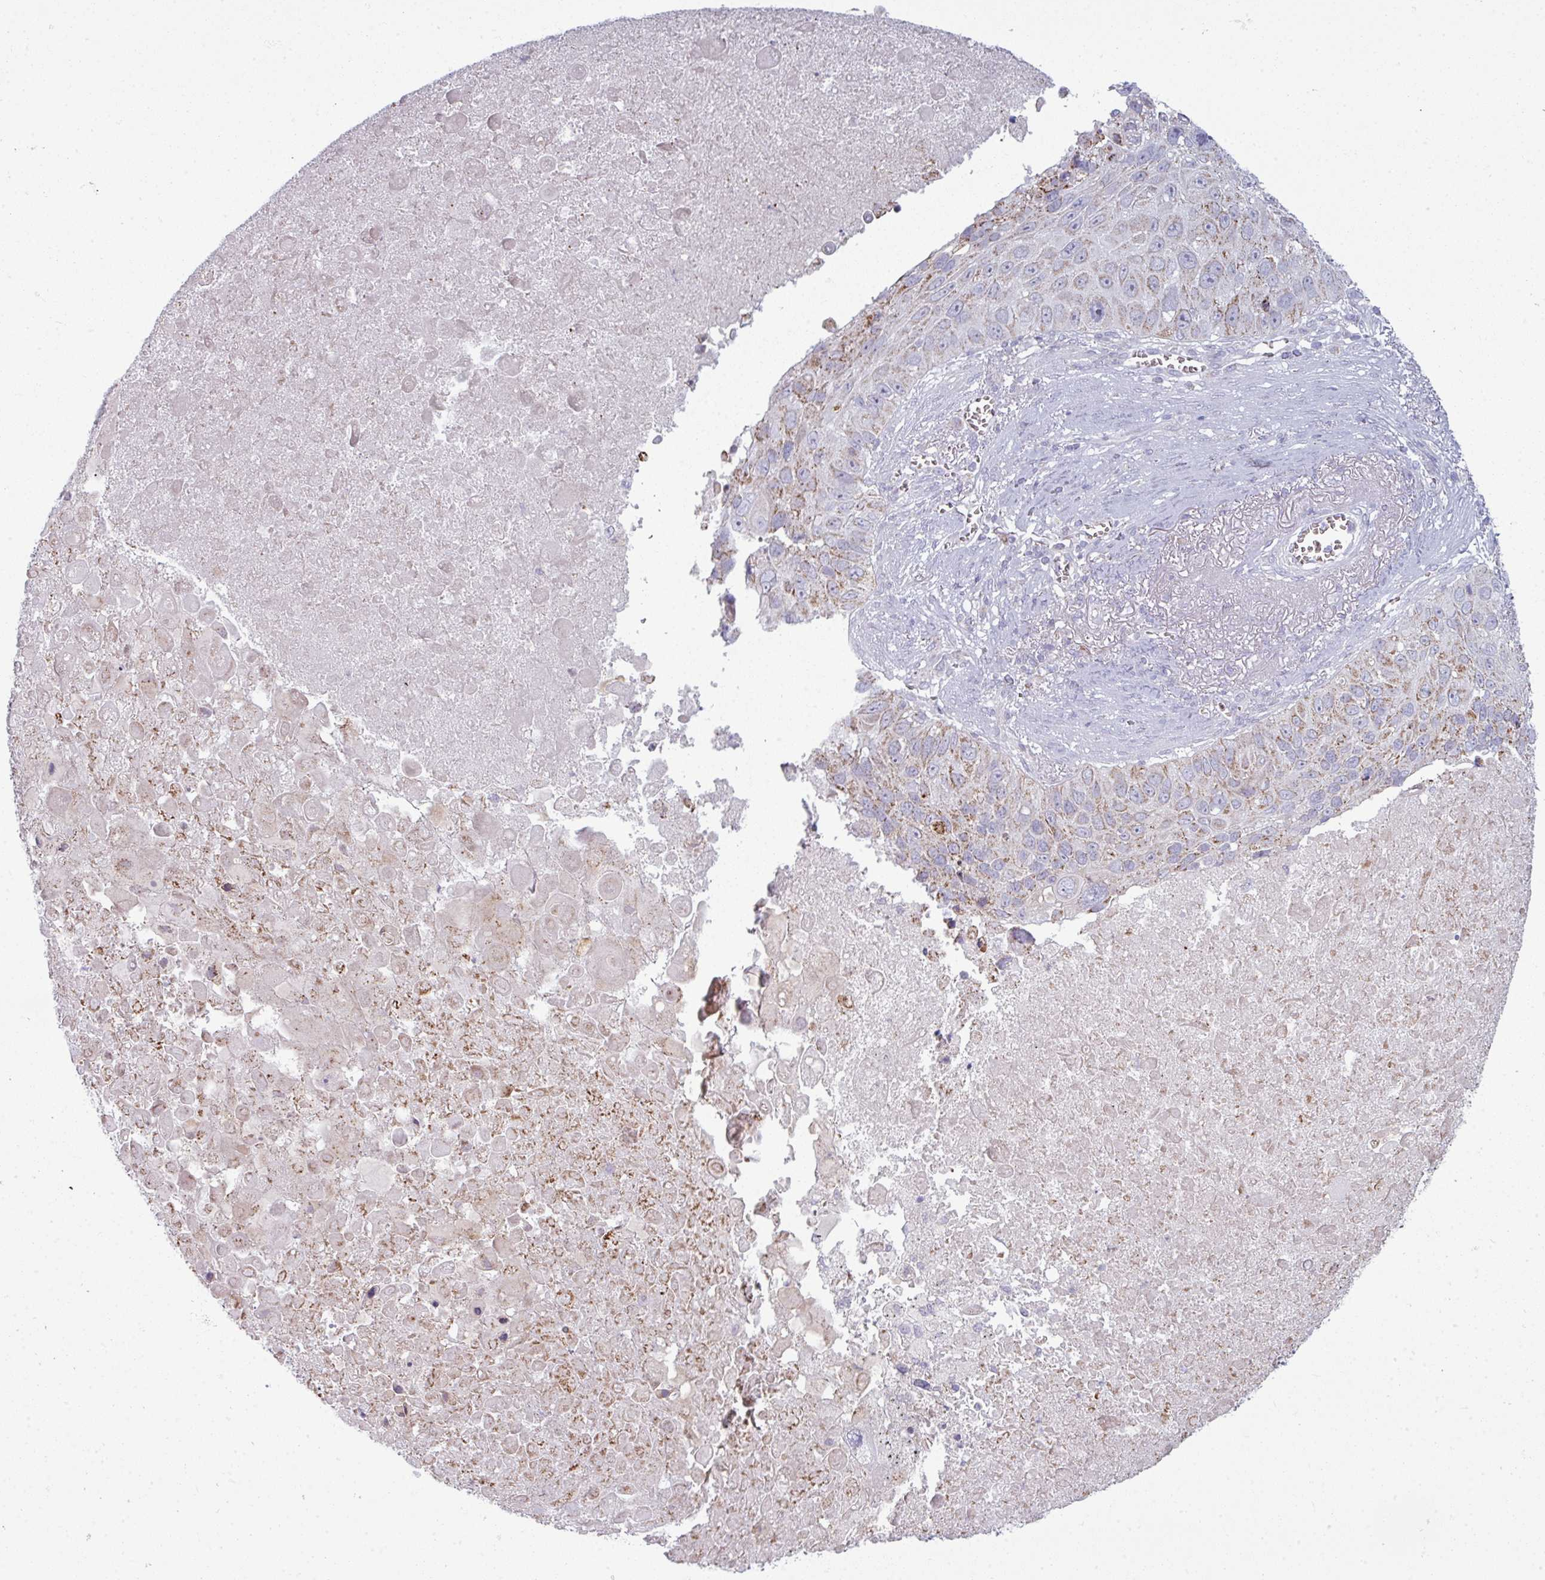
{"staining": {"intensity": "weak", "quantity": "25%-75%", "location": "cytoplasmic/membranous"}, "tissue": "lung cancer", "cell_type": "Tumor cells", "image_type": "cancer", "snomed": [{"axis": "morphology", "description": "Squamous cell carcinoma, NOS"}, {"axis": "topography", "description": "Lung"}], "caption": "Immunohistochemical staining of lung squamous cell carcinoma reveals weak cytoplasmic/membranous protein expression in approximately 25%-75% of tumor cells. (DAB = brown stain, brightfield microscopy at high magnification).", "gene": "ZNF615", "patient": {"sex": "male", "age": 66}}